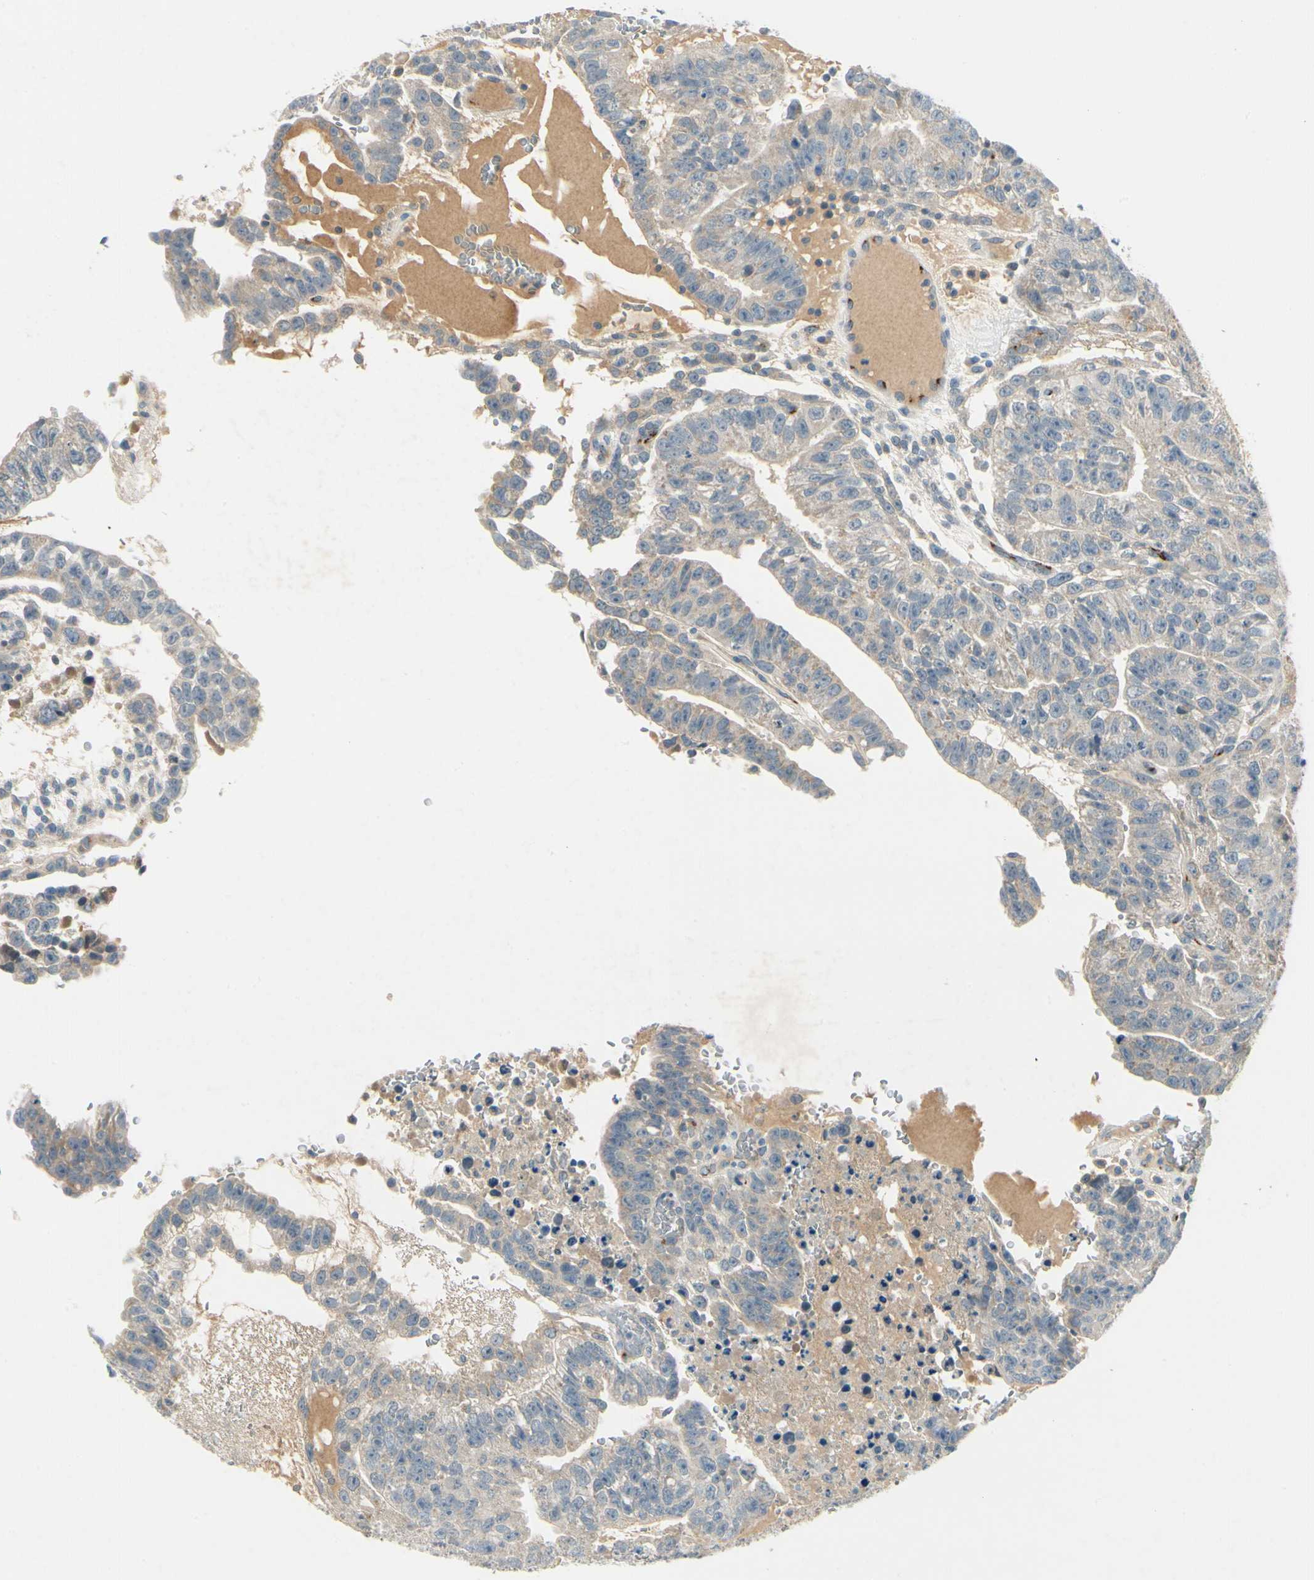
{"staining": {"intensity": "weak", "quantity": ">75%", "location": "cytoplasmic/membranous"}, "tissue": "testis cancer", "cell_type": "Tumor cells", "image_type": "cancer", "snomed": [{"axis": "morphology", "description": "Seminoma, NOS"}, {"axis": "morphology", "description": "Carcinoma, Embryonal, NOS"}, {"axis": "topography", "description": "Testis"}], "caption": "A high-resolution image shows IHC staining of testis cancer (embryonal carcinoma), which demonstrates weak cytoplasmic/membranous positivity in about >75% of tumor cells. (Stains: DAB in brown, nuclei in blue, Microscopy: brightfield microscopy at high magnification).", "gene": "MANSC1", "patient": {"sex": "male", "age": 52}}